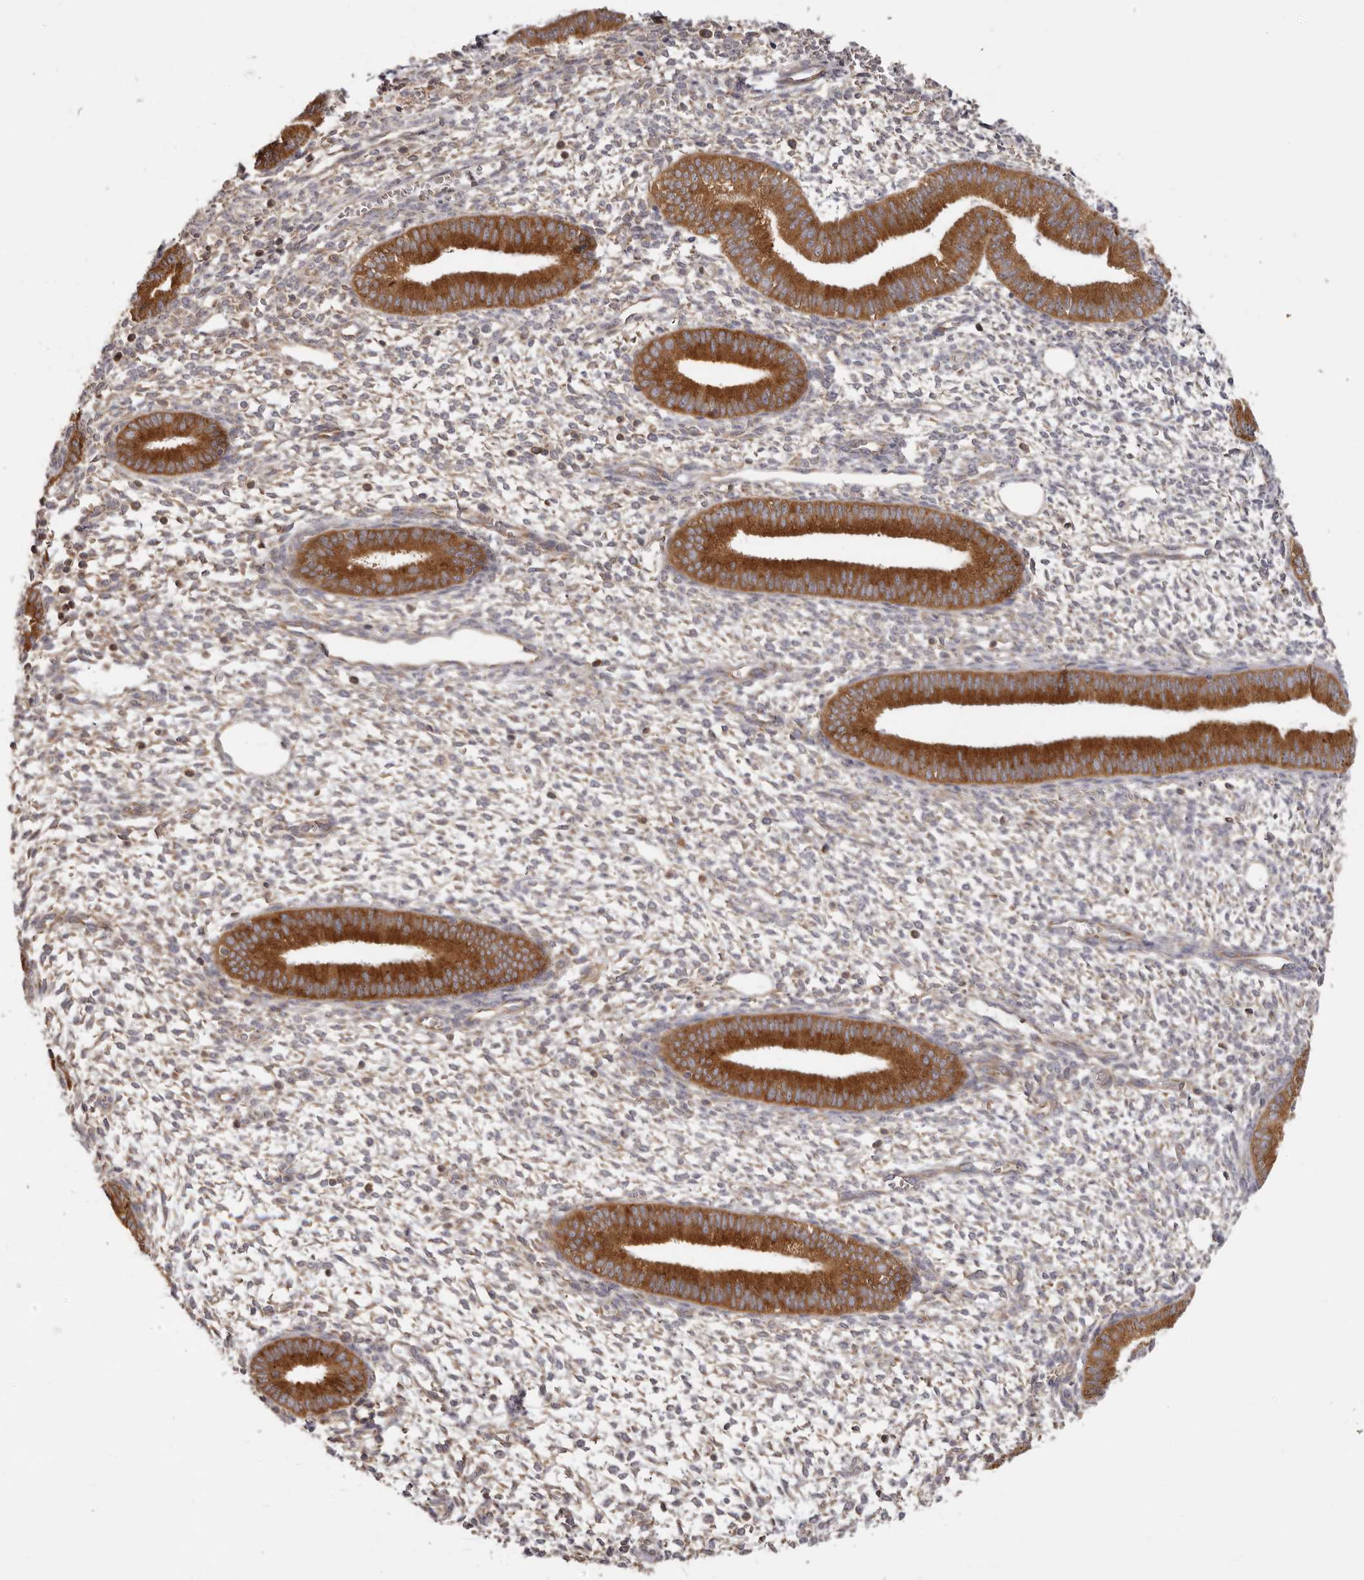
{"staining": {"intensity": "weak", "quantity": "25%-75%", "location": "cytoplasmic/membranous"}, "tissue": "endometrium", "cell_type": "Cells in endometrial stroma", "image_type": "normal", "snomed": [{"axis": "morphology", "description": "Normal tissue, NOS"}, {"axis": "topography", "description": "Endometrium"}], "caption": "Protein staining of benign endometrium demonstrates weak cytoplasmic/membranous staining in approximately 25%-75% of cells in endometrial stroma. (Stains: DAB (3,3'-diaminobenzidine) in brown, nuclei in blue, Microscopy: brightfield microscopy at high magnification).", "gene": "EEF1E1", "patient": {"sex": "female", "age": 46}}